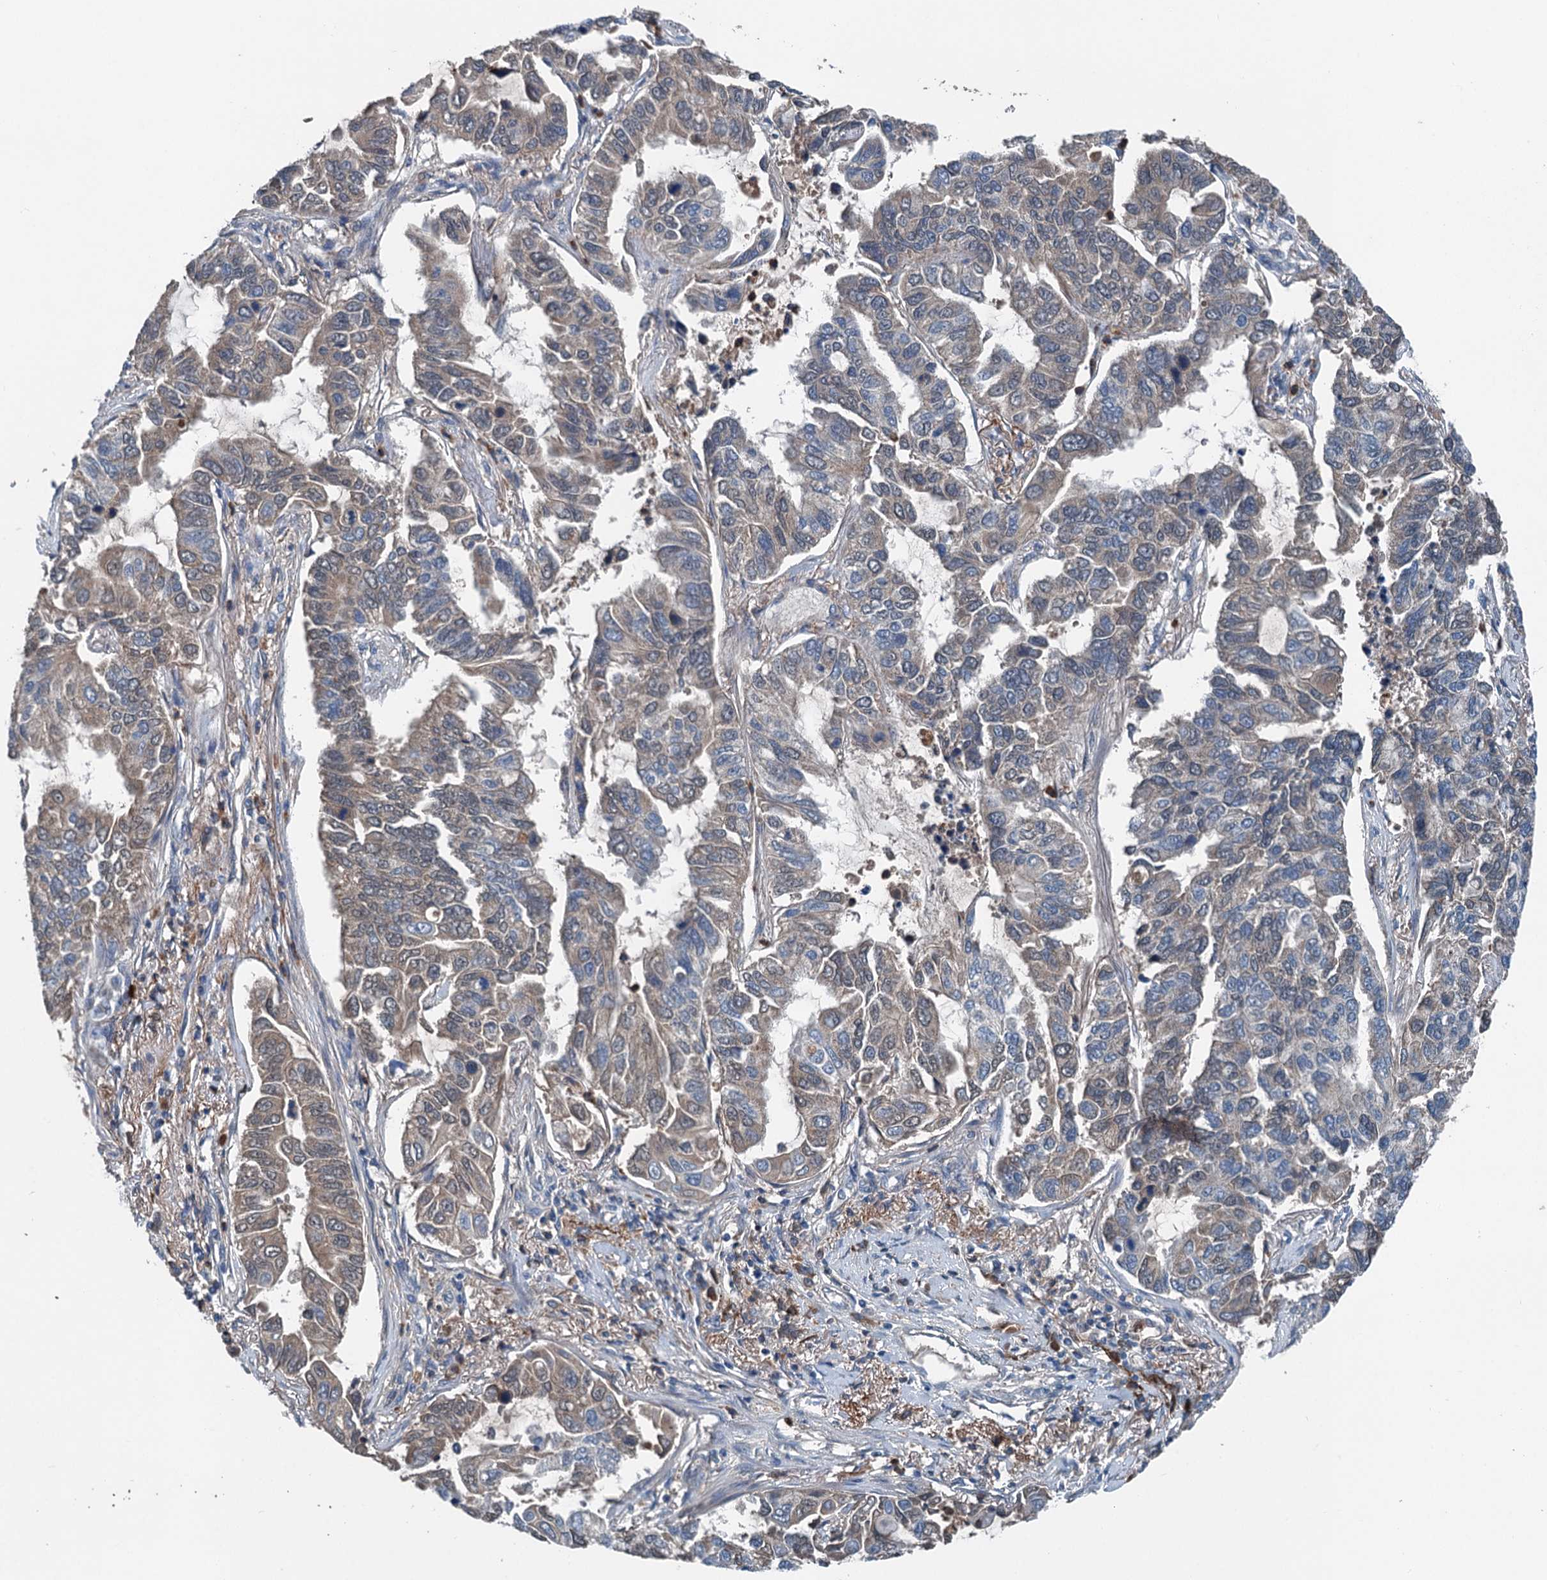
{"staining": {"intensity": "weak", "quantity": "<25%", "location": "cytoplasmic/membranous"}, "tissue": "lung cancer", "cell_type": "Tumor cells", "image_type": "cancer", "snomed": [{"axis": "morphology", "description": "Adenocarcinoma, NOS"}, {"axis": "topography", "description": "Lung"}], "caption": "There is no significant staining in tumor cells of lung cancer (adenocarcinoma).", "gene": "PDSS1", "patient": {"sex": "male", "age": 64}}